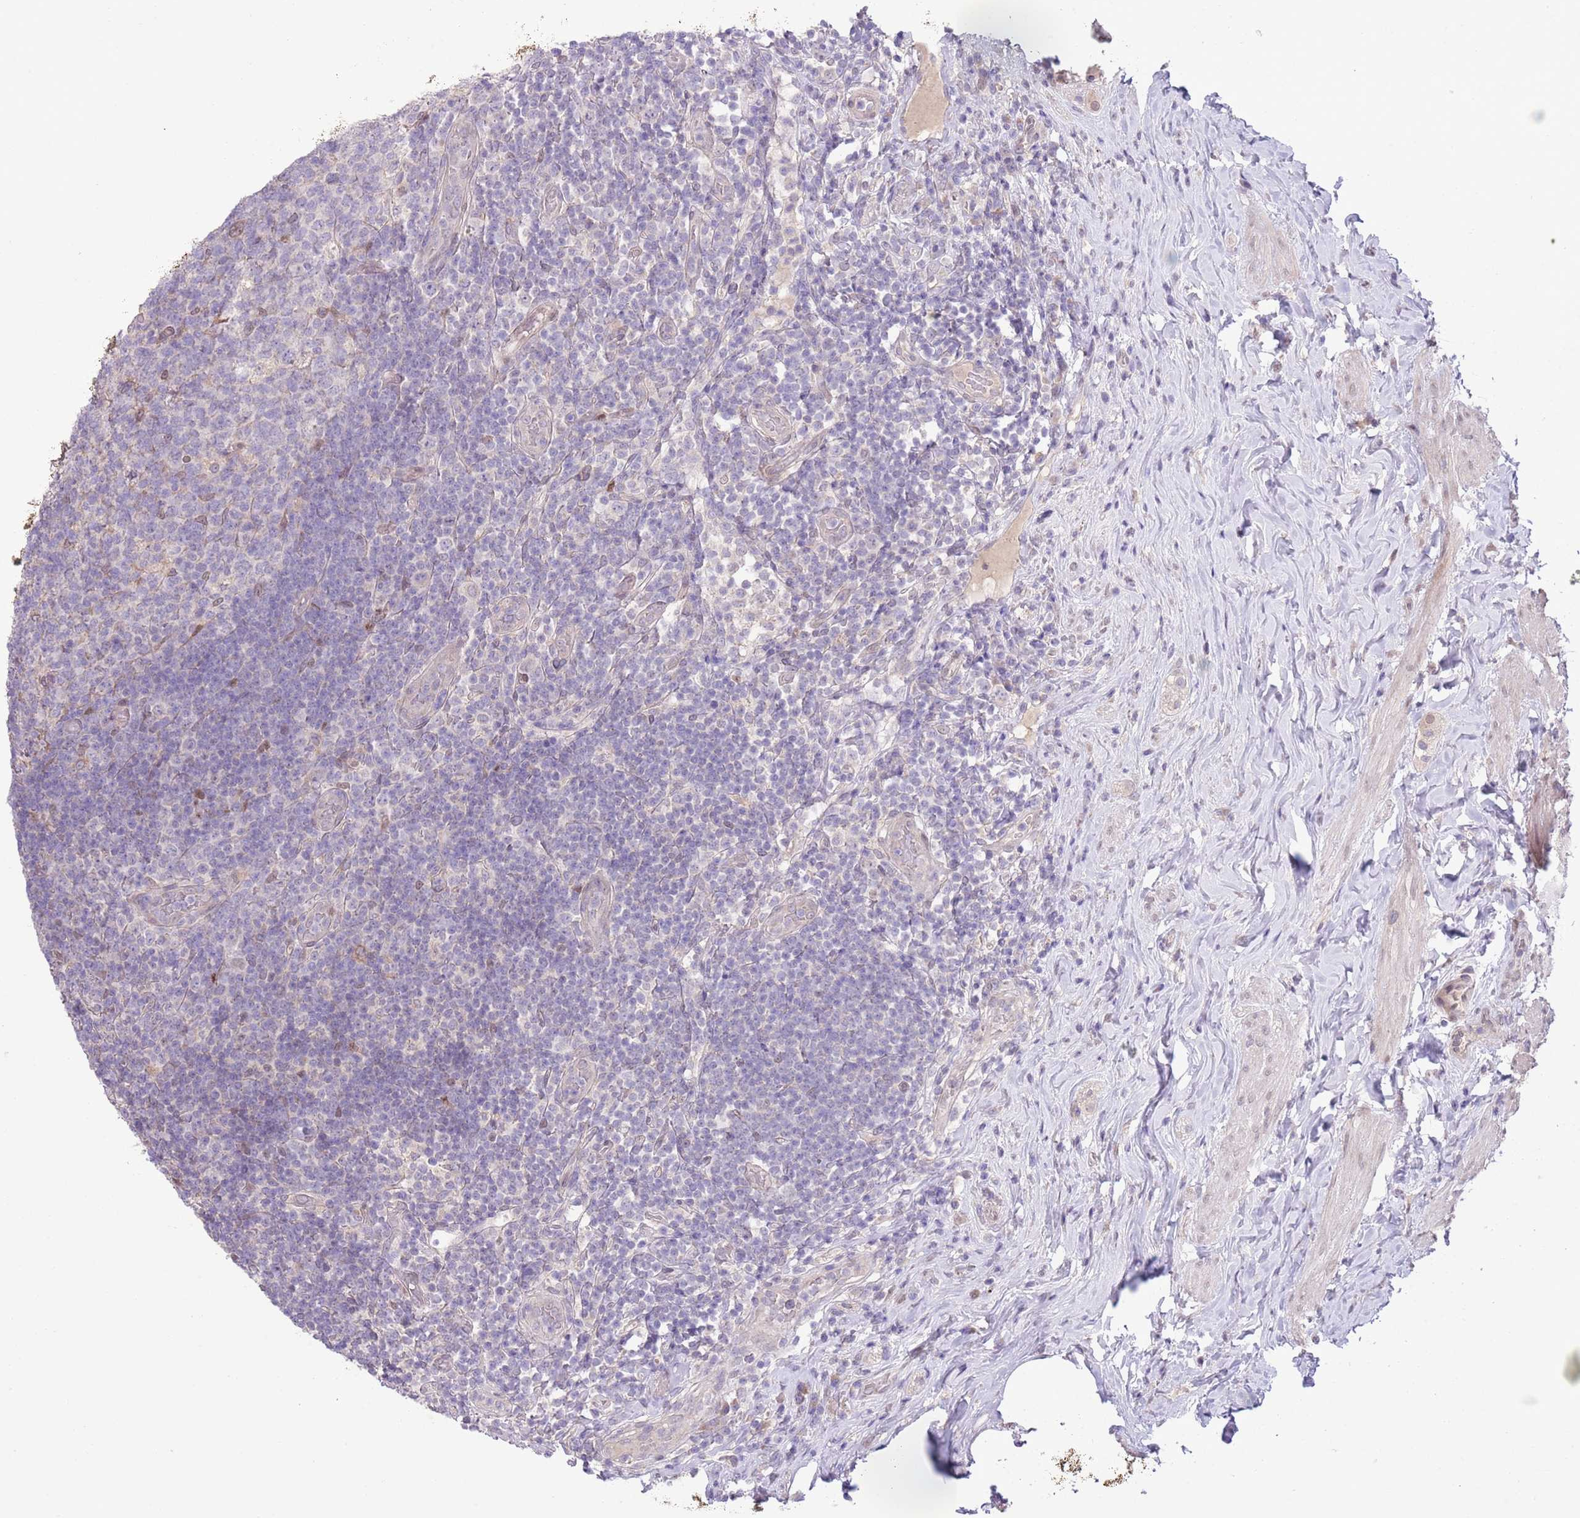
{"staining": {"intensity": "moderate", "quantity": "25%-75%", "location": "cytoplasmic/membranous,nuclear"}, "tissue": "appendix", "cell_type": "Glandular cells", "image_type": "normal", "snomed": [{"axis": "morphology", "description": "Normal tissue, NOS"}, {"axis": "topography", "description": "Appendix"}], "caption": "This photomicrograph displays benign appendix stained with IHC to label a protein in brown. The cytoplasmic/membranous,nuclear of glandular cells show moderate positivity for the protein. Nuclei are counter-stained blue.", "gene": "CCND2", "patient": {"sex": "female", "age": 43}}